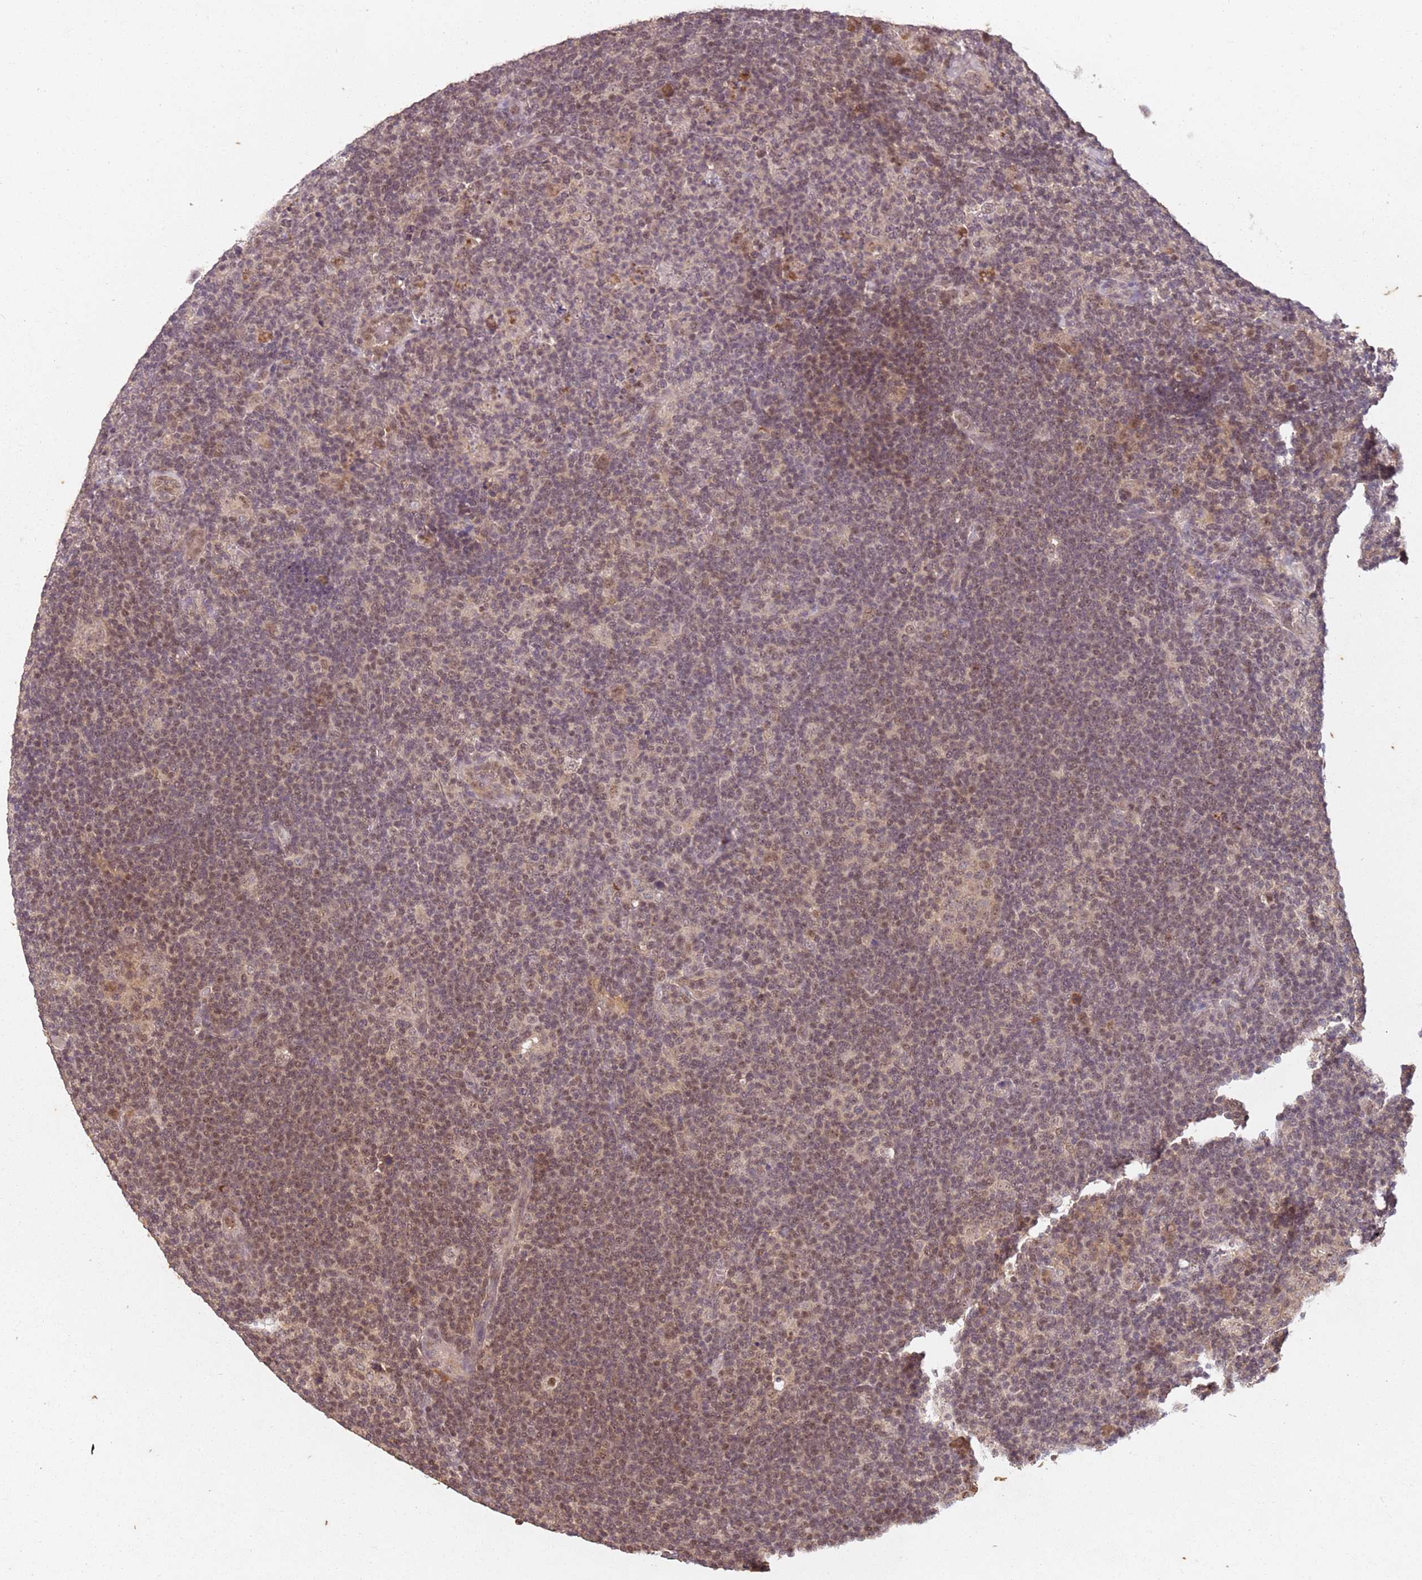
{"staining": {"intensity": "weak", "quantity": "25%-75%", "location": "nuclear"}, "tissue": "lymphoma", "cell_type": "Tumor cells", "image_type": "cancer", "snomed": [{"axis": "morphology", "description": "Hodgkin's disease, NOS"}, {"axis": "topography", "description": "Lymph node"}], "caption": "Hodgkin's disease tissue demonstrates weak nuclear positivity in about 25%-75% of tumor cells", "gene": "COL1A2", "patient": {"sex": "female", "age": 57}}